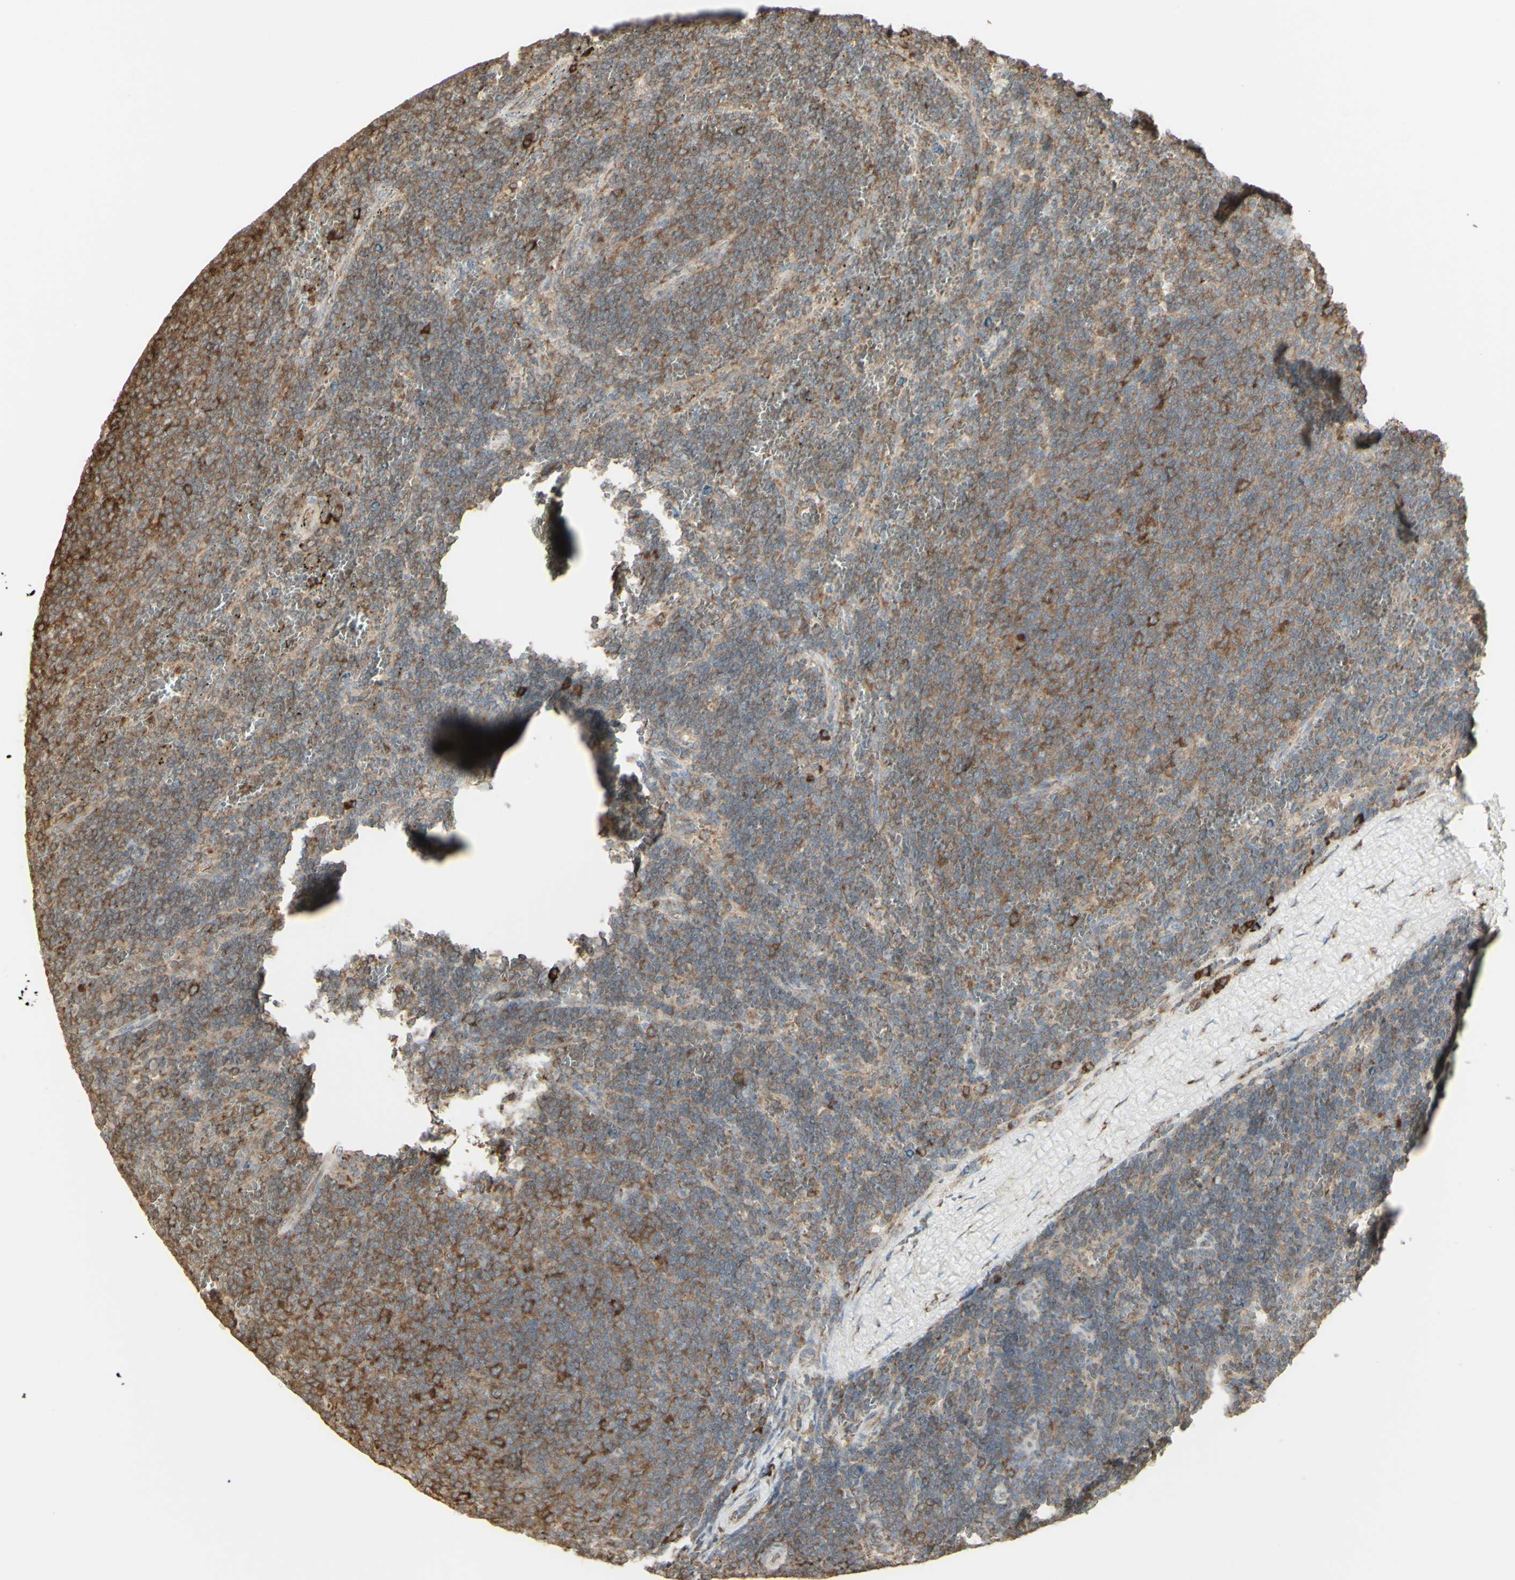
{"staining": {"intensity": "moderate", "quantity": "<25%", "location": "cytoplasmic/membranous"}, "tissue": "lymphoma", "cell_type": "Tumor cells", "image_type": "cancer", "snomed": [{"axis": "morphology", "description": "Malignant lymphoma, non-Hodgkin's type, Low grade"}, {"axis": "topography", "description": "Spleen"}], "caption": "The histopathology image shows a brown stain indicating the presence of a protein in the cytoplasmic/membranous of tumor cells in malignant lymphoma, non-Hodgkin's type (low-grade). (DAB IHC with brightfield microscopy, high magnification).", "gene": "EEF1B2", "patient": {"sex": "female", "age": 50}}